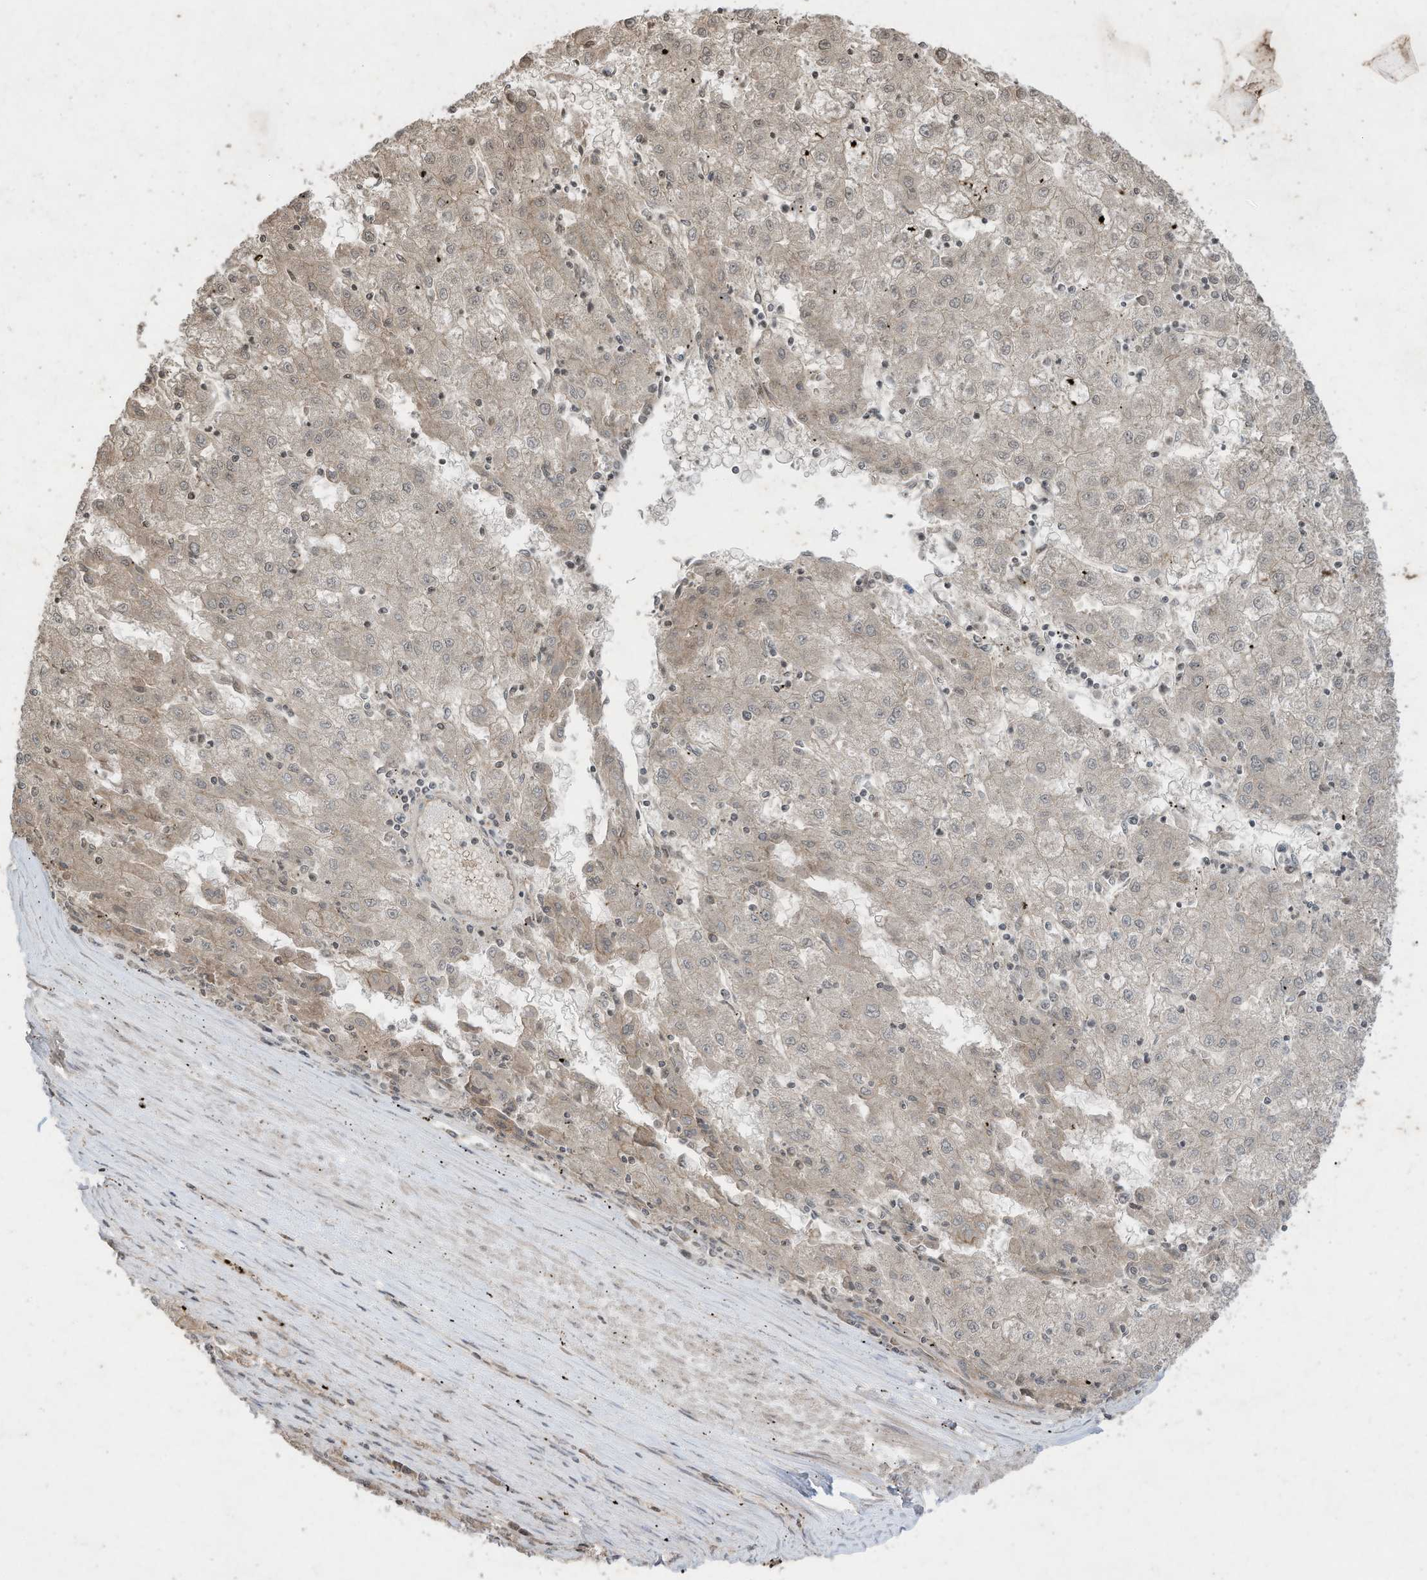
{"staining": {"intensity": "weak", "quantity": "<25%", "location": "cytoplasmic/membranous"}, "tissue": "liver cancer", "cell_type": "Tumor cells", "image_type": "cancer", "snomed": [{"axis": "morphology", "description": "Carcinoma, Hepatocellular, NOS"}, {"axis": "topography", "description": "Liver"}], "caption": "Immunohistochemistry of liver hepatocellular carcinoma demonstrates no expression in tumor cells. (Brightfield microscopy of DAB (3,3'-diaminobenzidine) immunohistochemistry at high magnification).", "gene": "MATN2", "patient": {"sex": "male", "age": 72}}